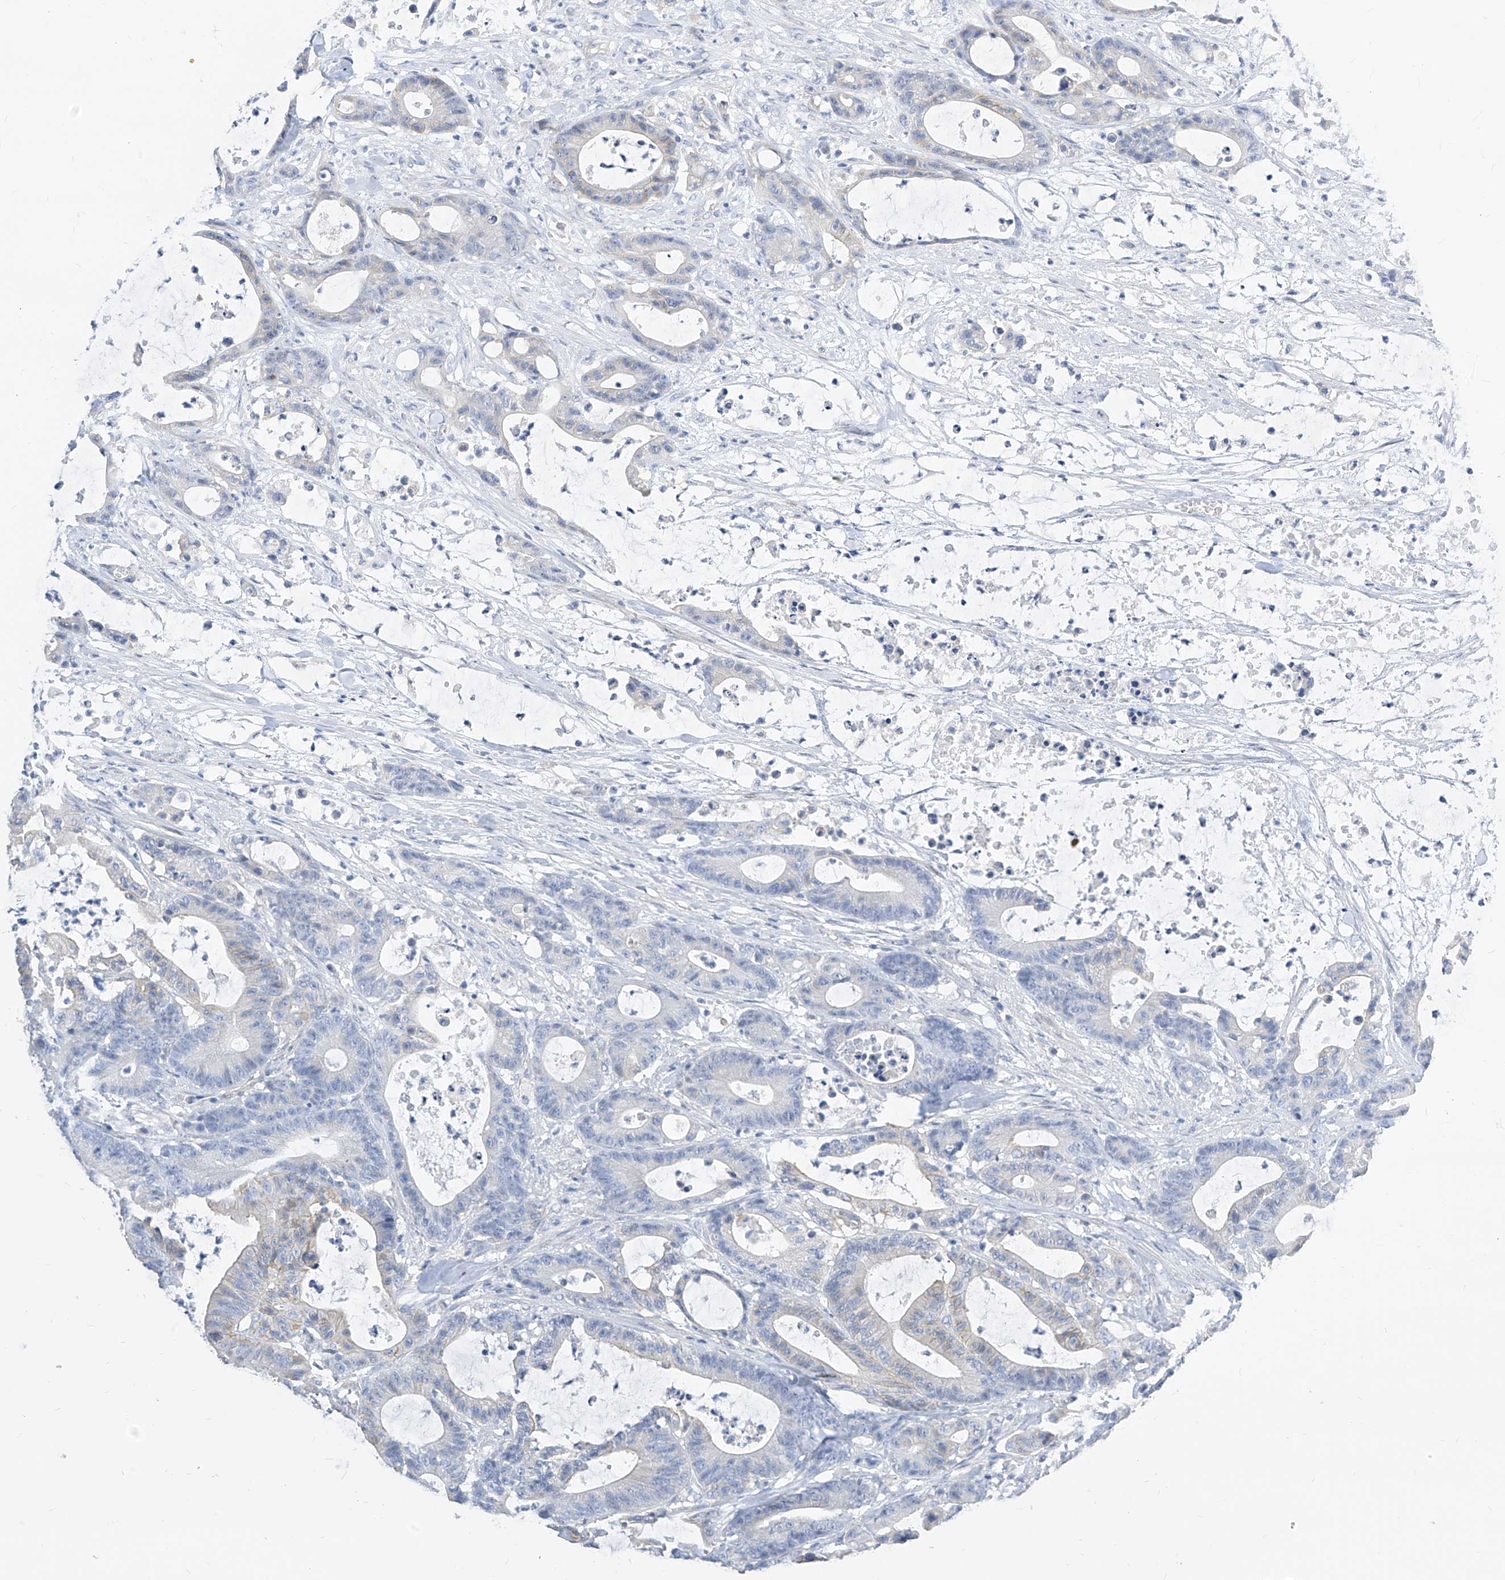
{"staining": {"intensity": "negative", "quantity": "none", "location": "none"}, "tissue": "colorectal cancer", "cell_type": "Tumor cells", "image_type": "cancer", "snomed": [{"axis": "morphology", "description": "Adenocarcinoma, NOS"}, {"axis": "topography", "description": "Colon"}], "caption": "High magnification brightfield microscopy of adenocarcinoma (colorectal) stained with DAB (3,3'-diaminobenzidine) (brown) and counterstained with hematoxylin (blue): tumor cells show no significant staining.", "gene": "SCGB2A1", "patient": {"sex": "female", "age": 84}}